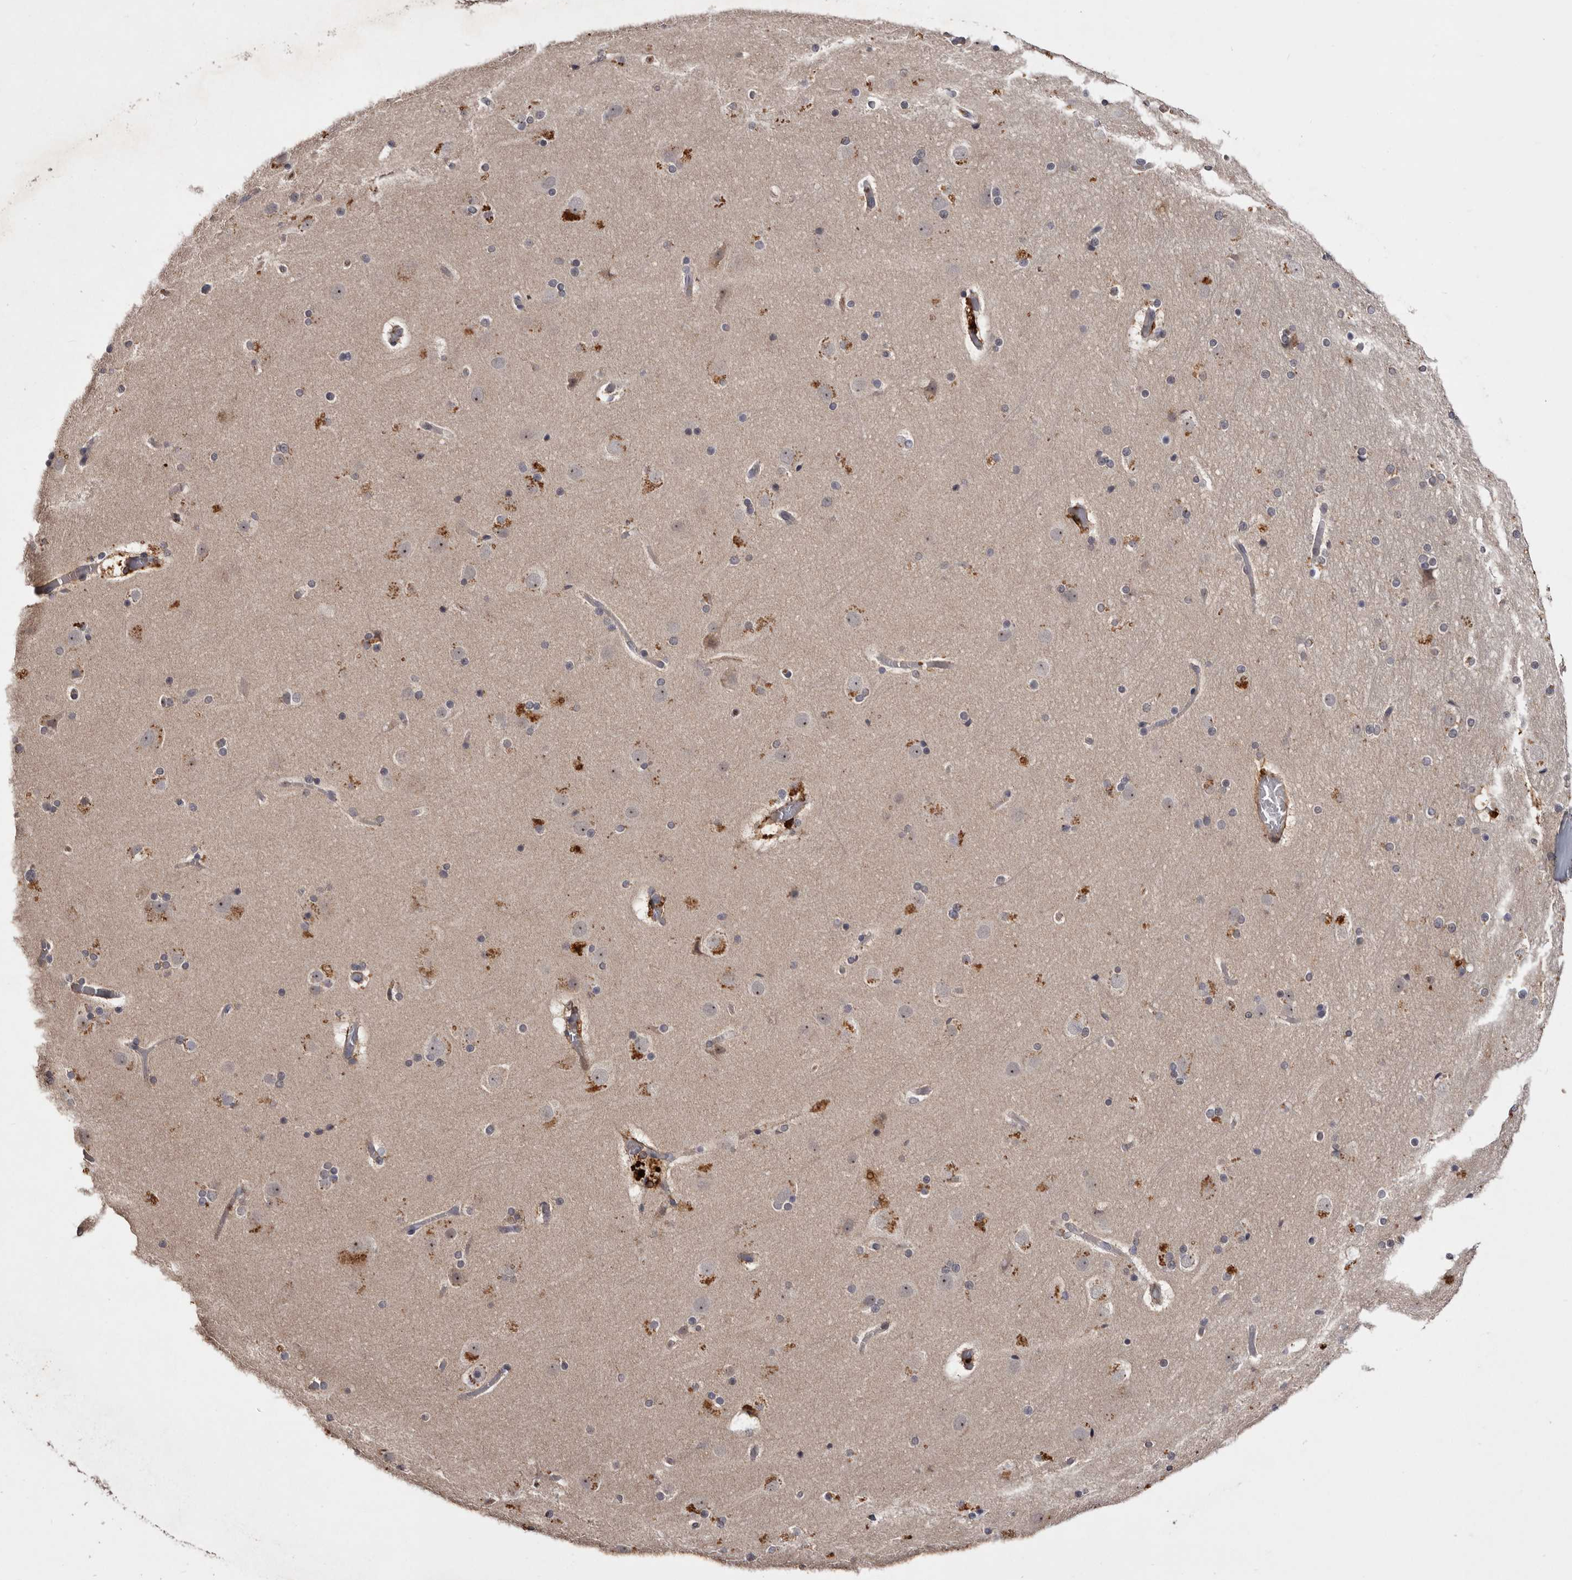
{"staining": {"intensity": "weak", "quantity": "25%-75%", "location": "cytoplasmic/membranous"}, "tissue": "cerebral cortex", "cell_type": "Endothelial cells", "image_type": "normal", "snomed": [{"axis": "morphology", "description": "Normal tissue, NOS"}, {"axis": "topography", "description": "Cerebral cortex"}], "caption": "Cerebral cortex stained with DAB (3,3'-diaminobenzidine) immunohistochemistry demonstrates low levels of weak cytoplasmic/membranous staining in about 25%-75% of endothelial cells. (DAB (3,3'-diaminobenzidine) IHC with brightfield microscopy, high magnification).", "gene": "CYP1B1", "patient": {"sex": "male", "age": 57}}